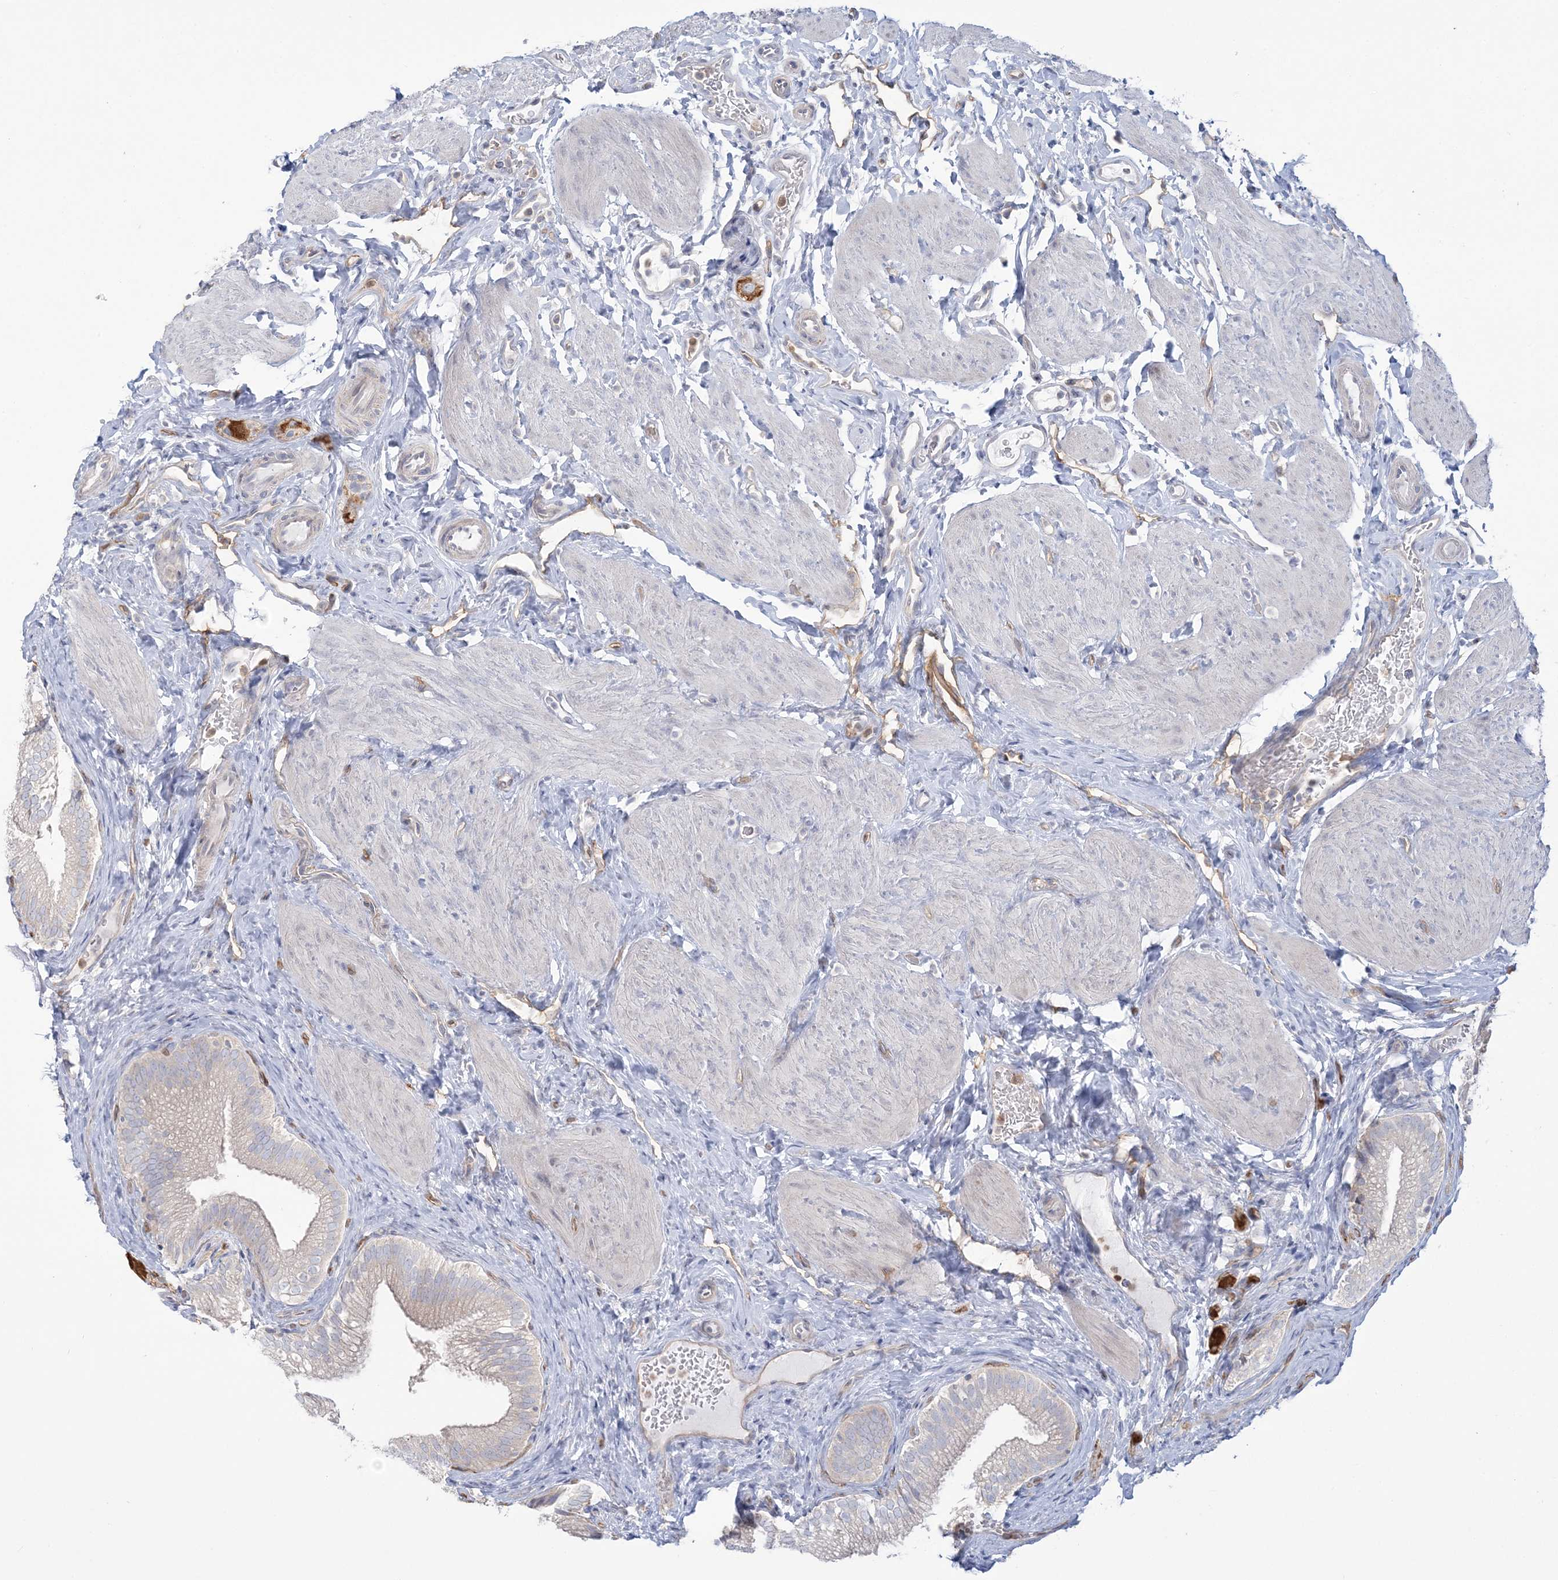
{"staining": {"intensity": "negative", "quantity": "none", "location": "none"}, "tissue": "gallbladder", "cell_type": "Glandular cells", "image_type": "normal", "snomed": [{"axis": "morphology", "description": "Normal tissue, NOS"}, {"axis": "topography", "description": "Gallbladder"}], "caption": "This micrograph is of benign gallbladder stained with IHC to label a protein in brown with the nuclei are counter-stained blue. There is no positivity in glandular cells.", "gene": "FARSB", "patient": {"sex": "female", "age": 30}}